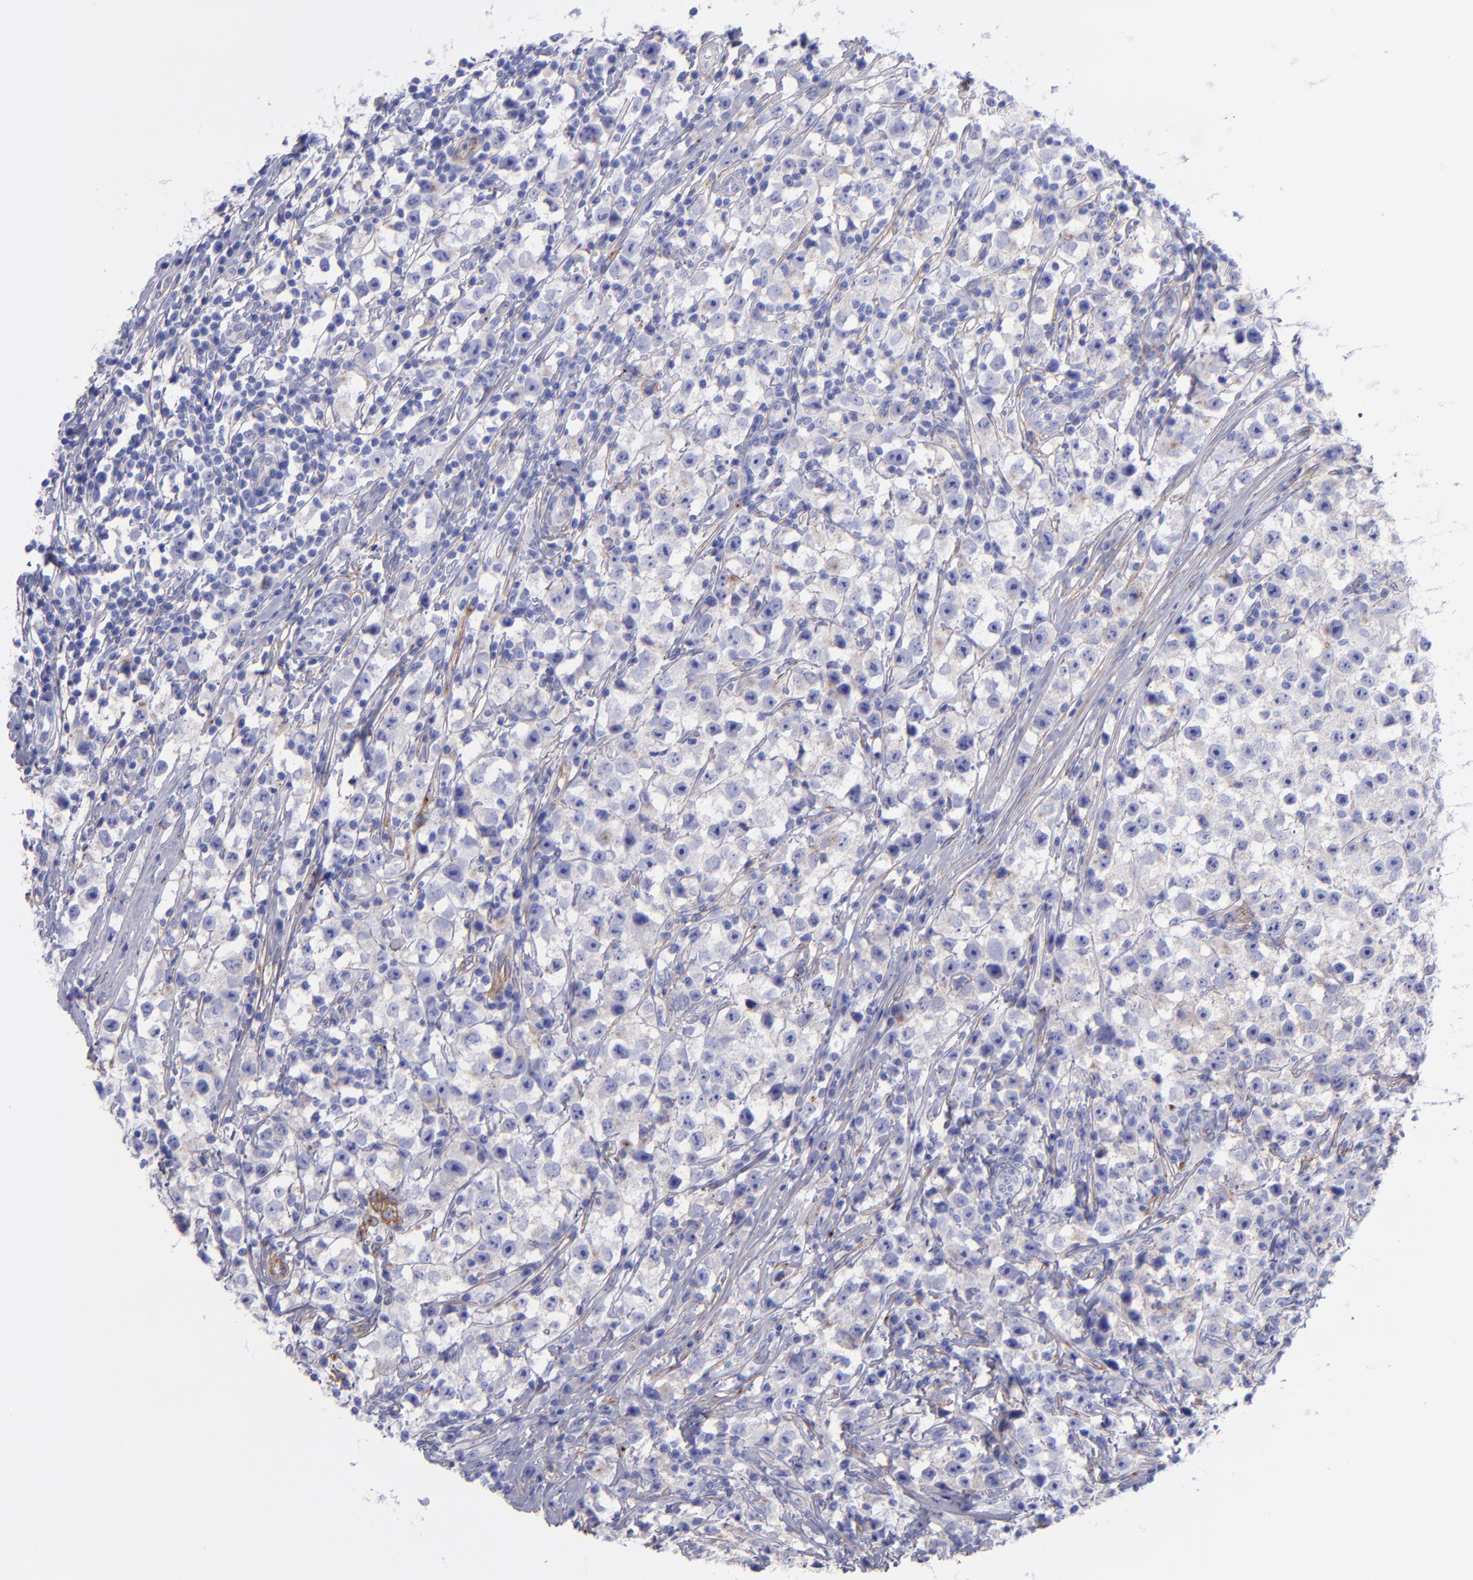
{"staining": {"intensity": "negative", "quantity": "none", "location": "none"}, "tissue": "testis cancer", "cell_type": "Tumor cells", "image_type": "cancer", "snomed": [{"axis": "morphology", "description": "Seminoma, NOS"}, {"axis": "topography", "description": "Testis"}], "caption": "Histopathology image shows no protein positivity in tumor cells of seminoma (testis) tissue.", "gene": "ITGAV", "patient": {"sex": "male", "age": 35}}